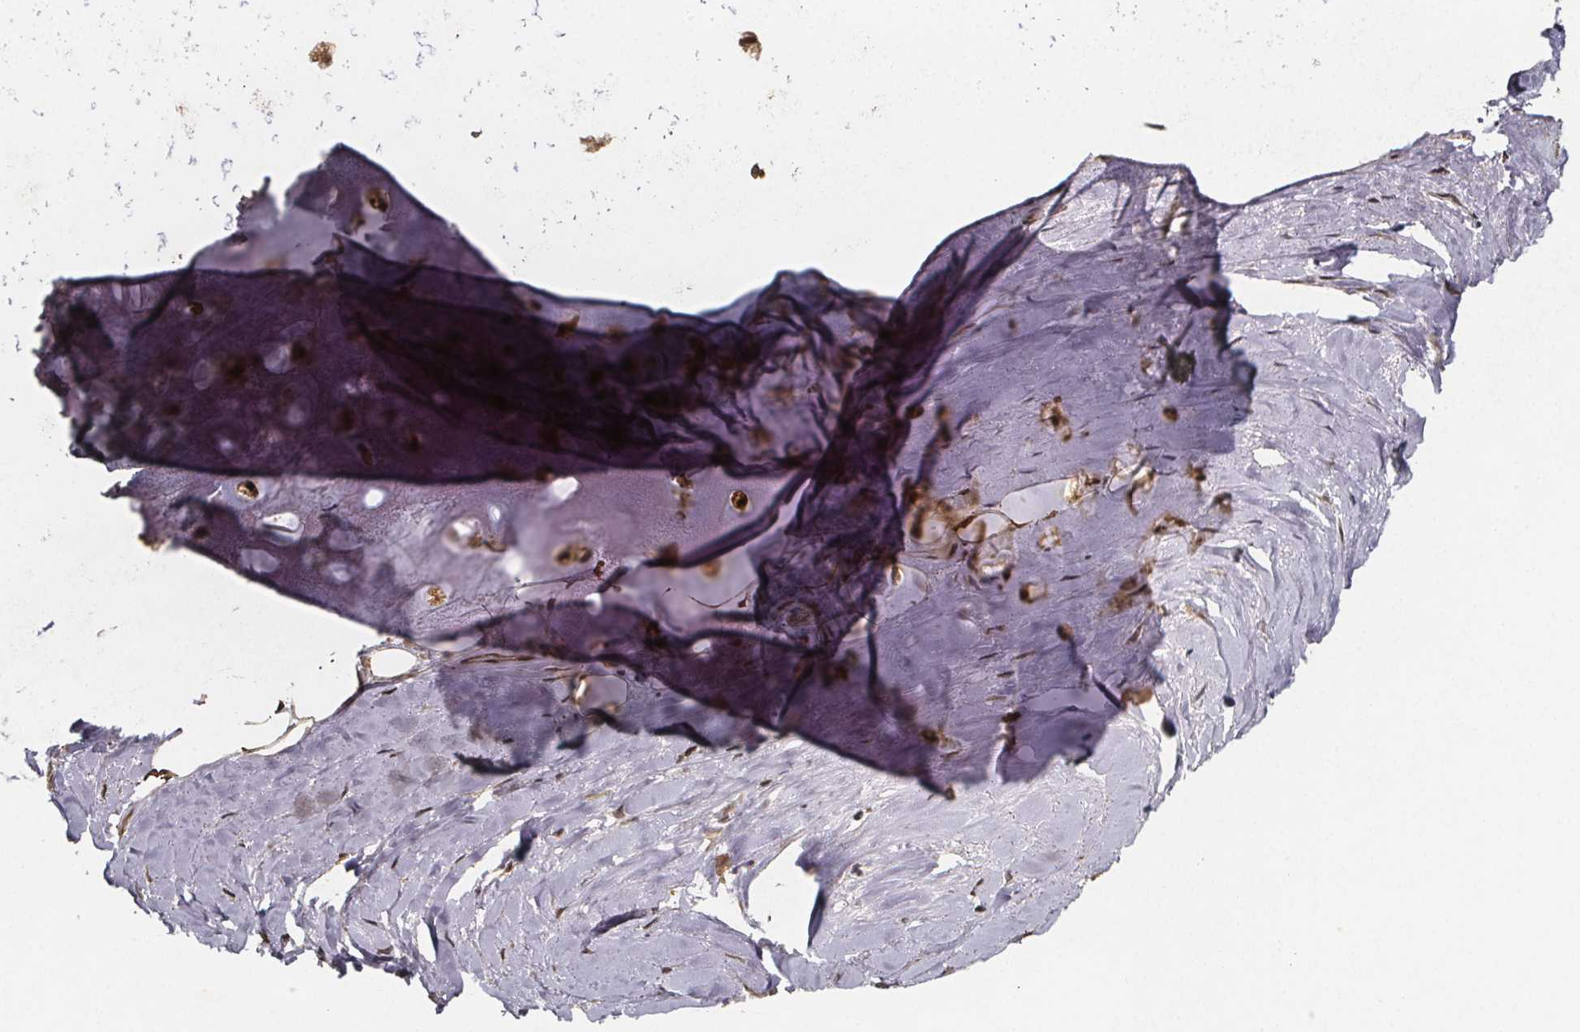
{"staining": {"intensity": "moderate", "quantity": "25%-75%", "location": "cytoplasmic/membranous"}, "tissue": "adipose tissue", "cell_type": "Adipocytes", "image_type": "normal", "snomed": [{"axis": "morphology", "description": "Normal tissue, NOS"}, {"axis": "topography", "description": "Cartilage tissue"}], "caption": "A medium amount of moderate cytoplasmic/membranous expression is identified in approximately 25%-75% of adipocytes in normal adipose tissue.", "gene": "ZNF879", "patient": {"sex": "male", "age": 57}}